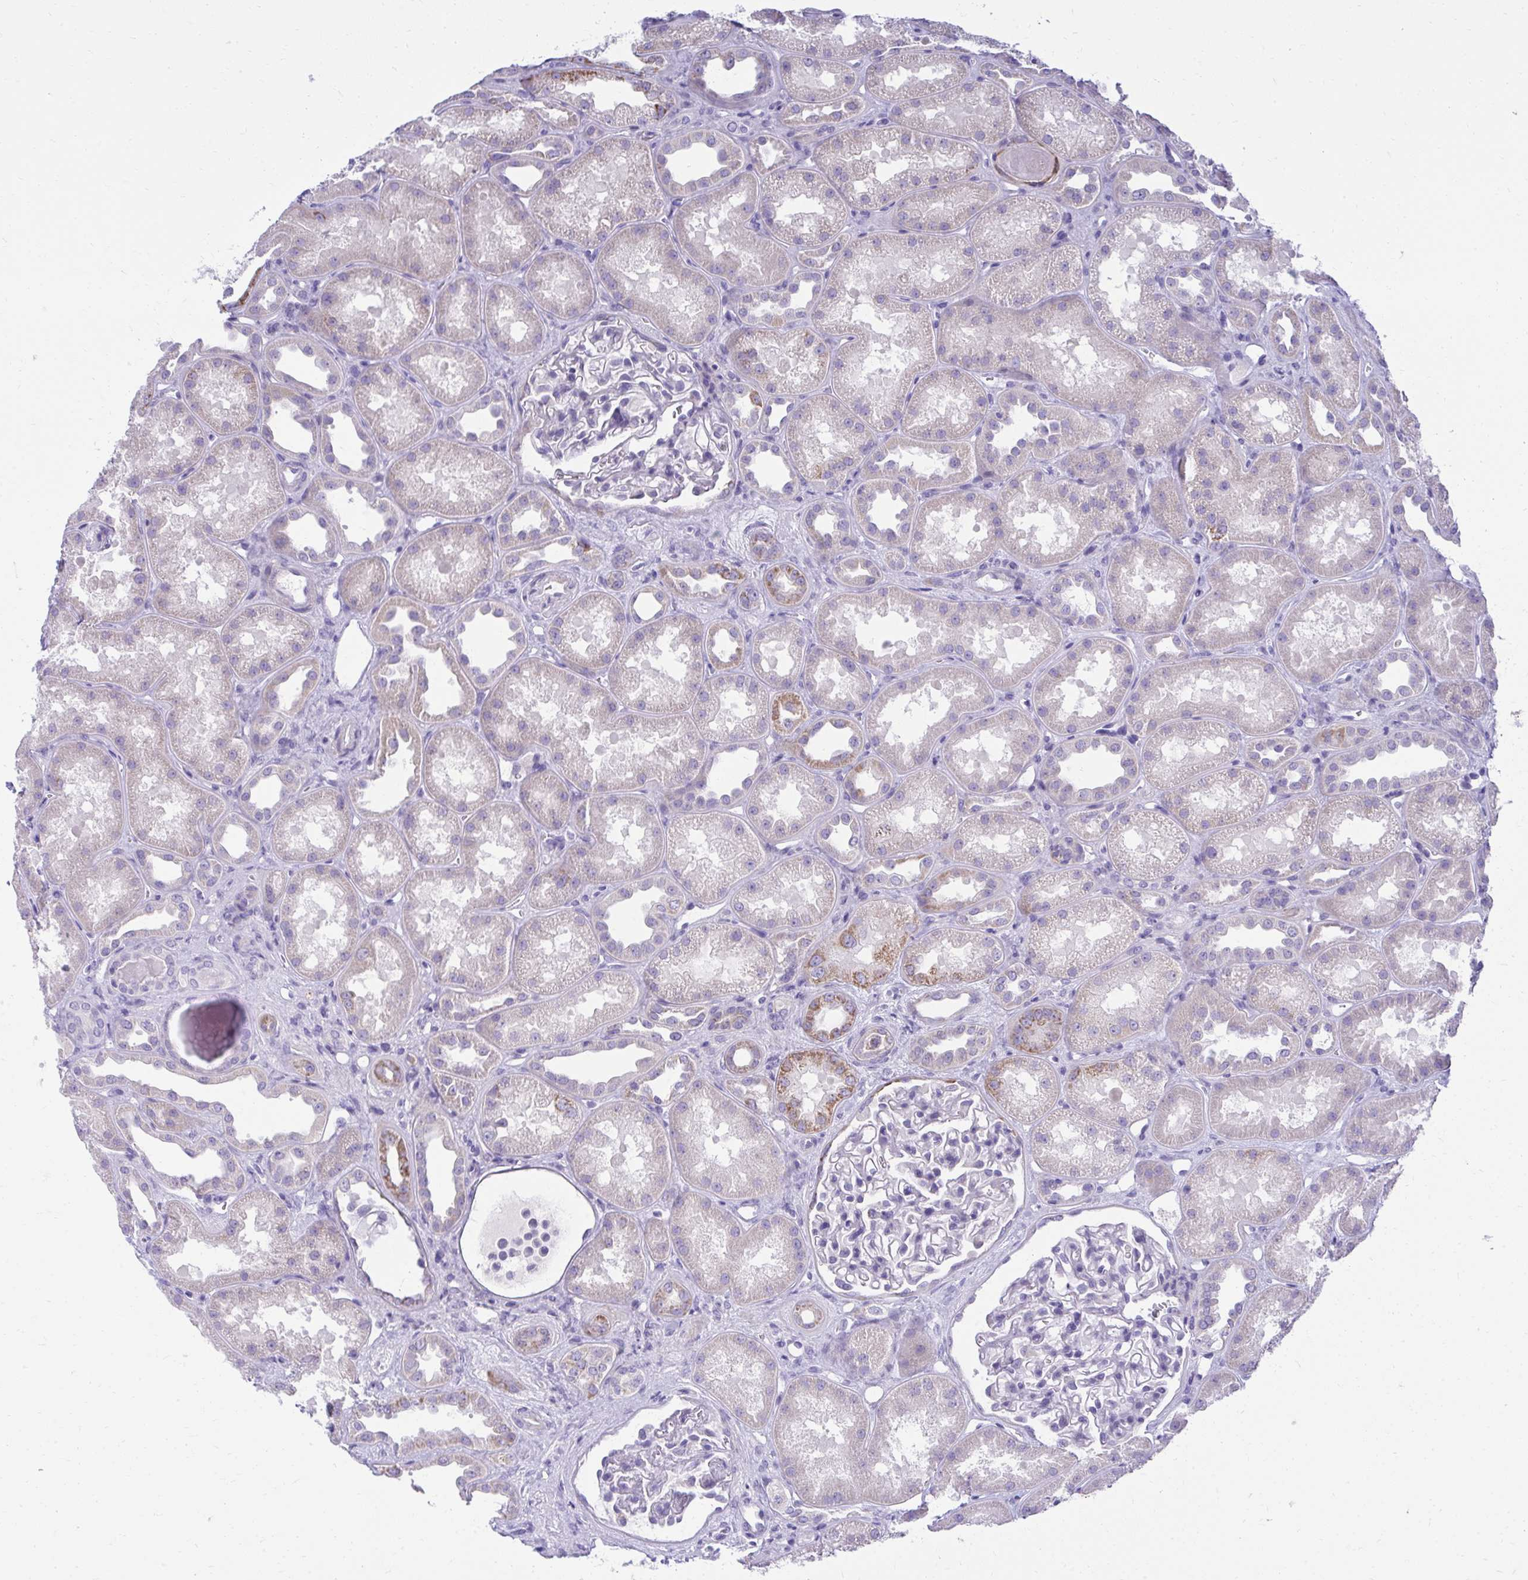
{"staining": {"intensity": "negative", "quantity": "none", "location": "none"}, "tissue": "kidney", "cell_type": "Cells in glomeruli", "image_type": "normal", "snomed": [{"axis": "morphology", "description": "Normal tissue, NOS"}, {"axis": "topography", "description": "Kidney"}], "caption": "The photomicrograph shows no significant expression in cells in glomeruli of kidney. (Stains: DAB immunohistochemistry with hematoxylin counter stain, Microscopy: brightfield microscopy at high magnification).", "gene": "AIG1", "patient": {"sex": "male", "age": 61}}